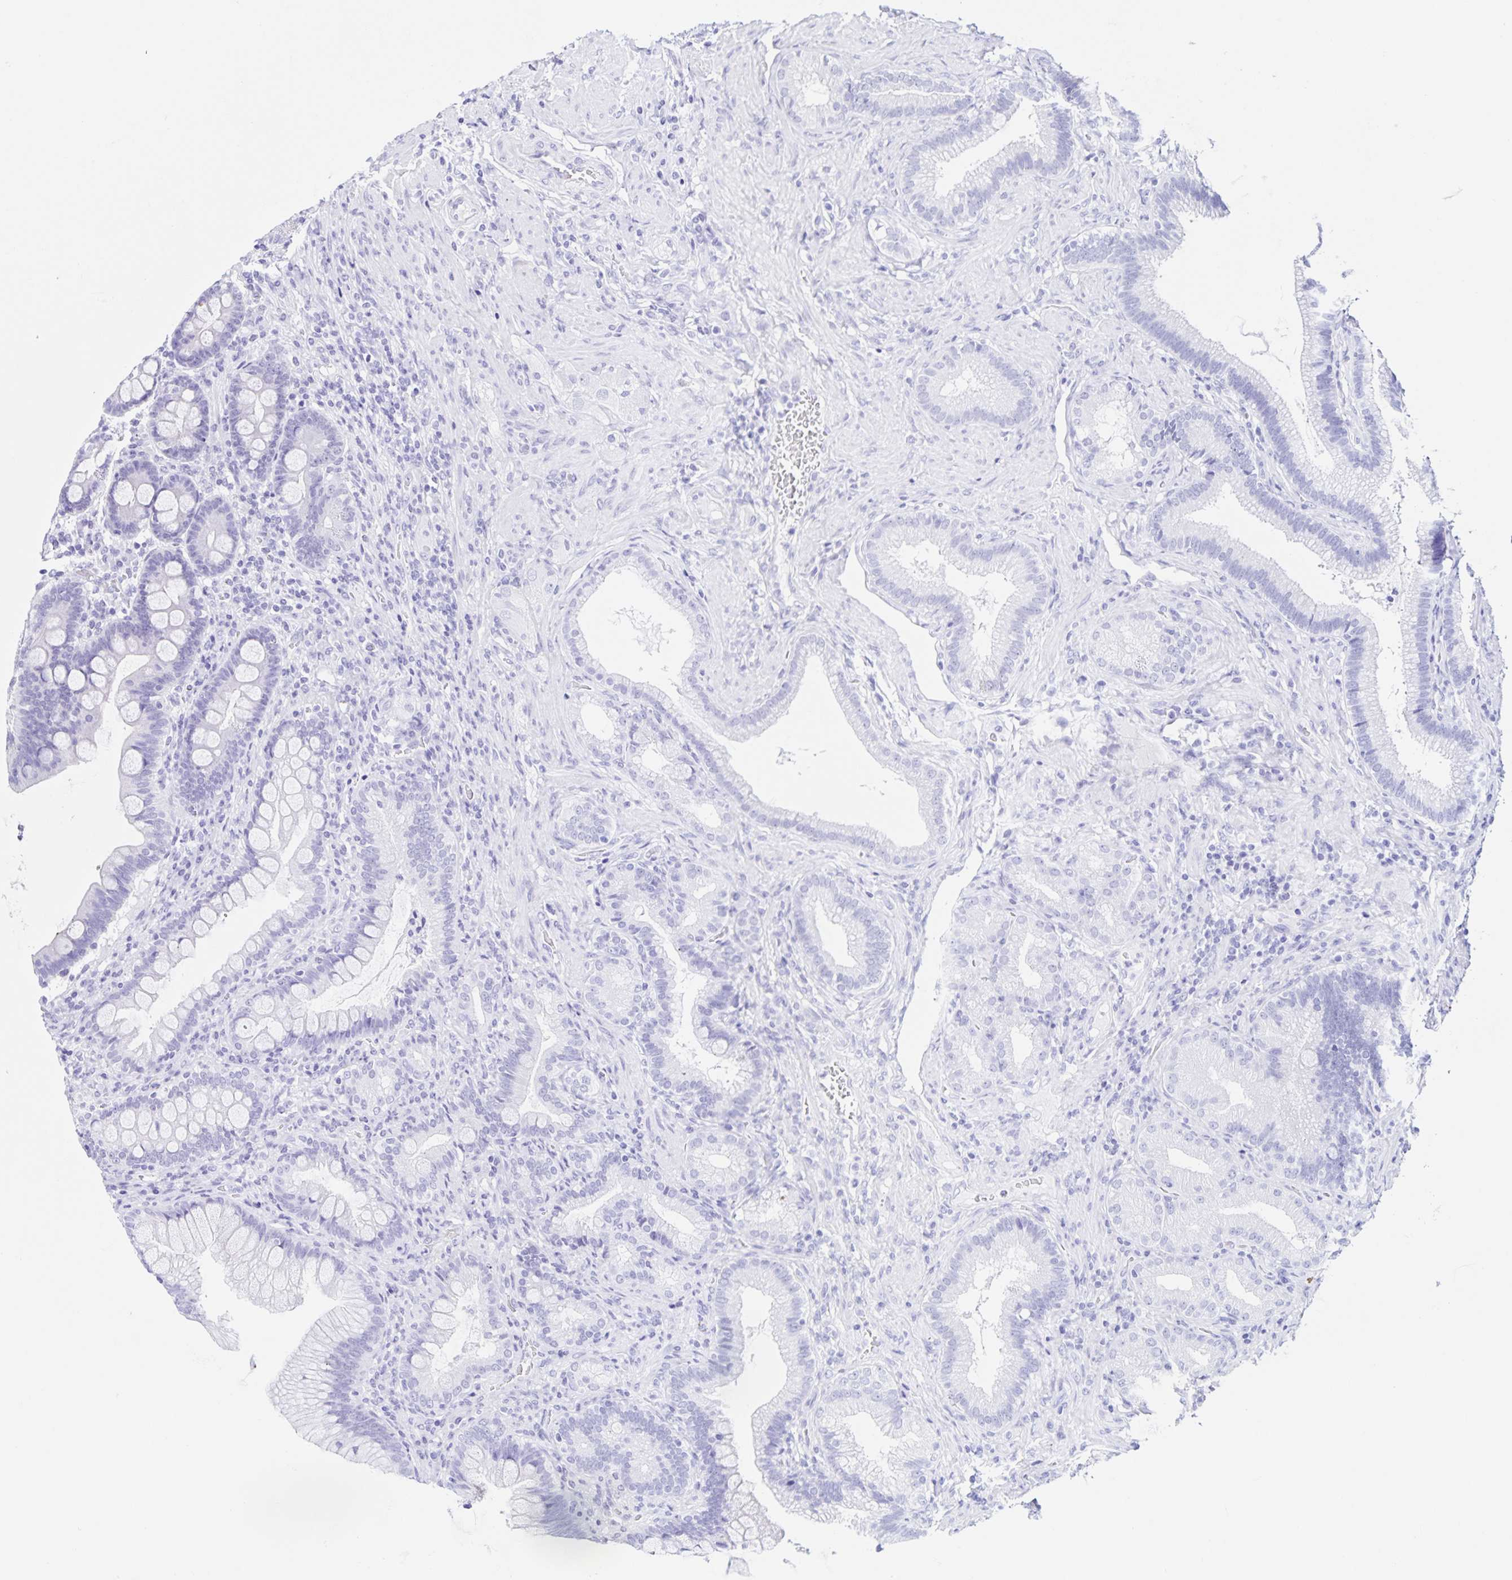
{"staining": {"intensity": "negative", "quantity": "none", "location": "none"}, "tissue": "duodenum", "cell_type": "Glandular cells", "image_type": "normal", "snomed": [{"axis": "morphology", "description": "Normal tissue, NOS"}, {"axis": "topography", "description": "Pancreas"}, {"axis": "topography", "description": "Duodenum"}], "caption": "Protein analysis of unremarkable duodenum demonstrates no significant staining in glandular cells.", "gene": "FAM170A", "patient": {"sex": "male", "age": 59}}